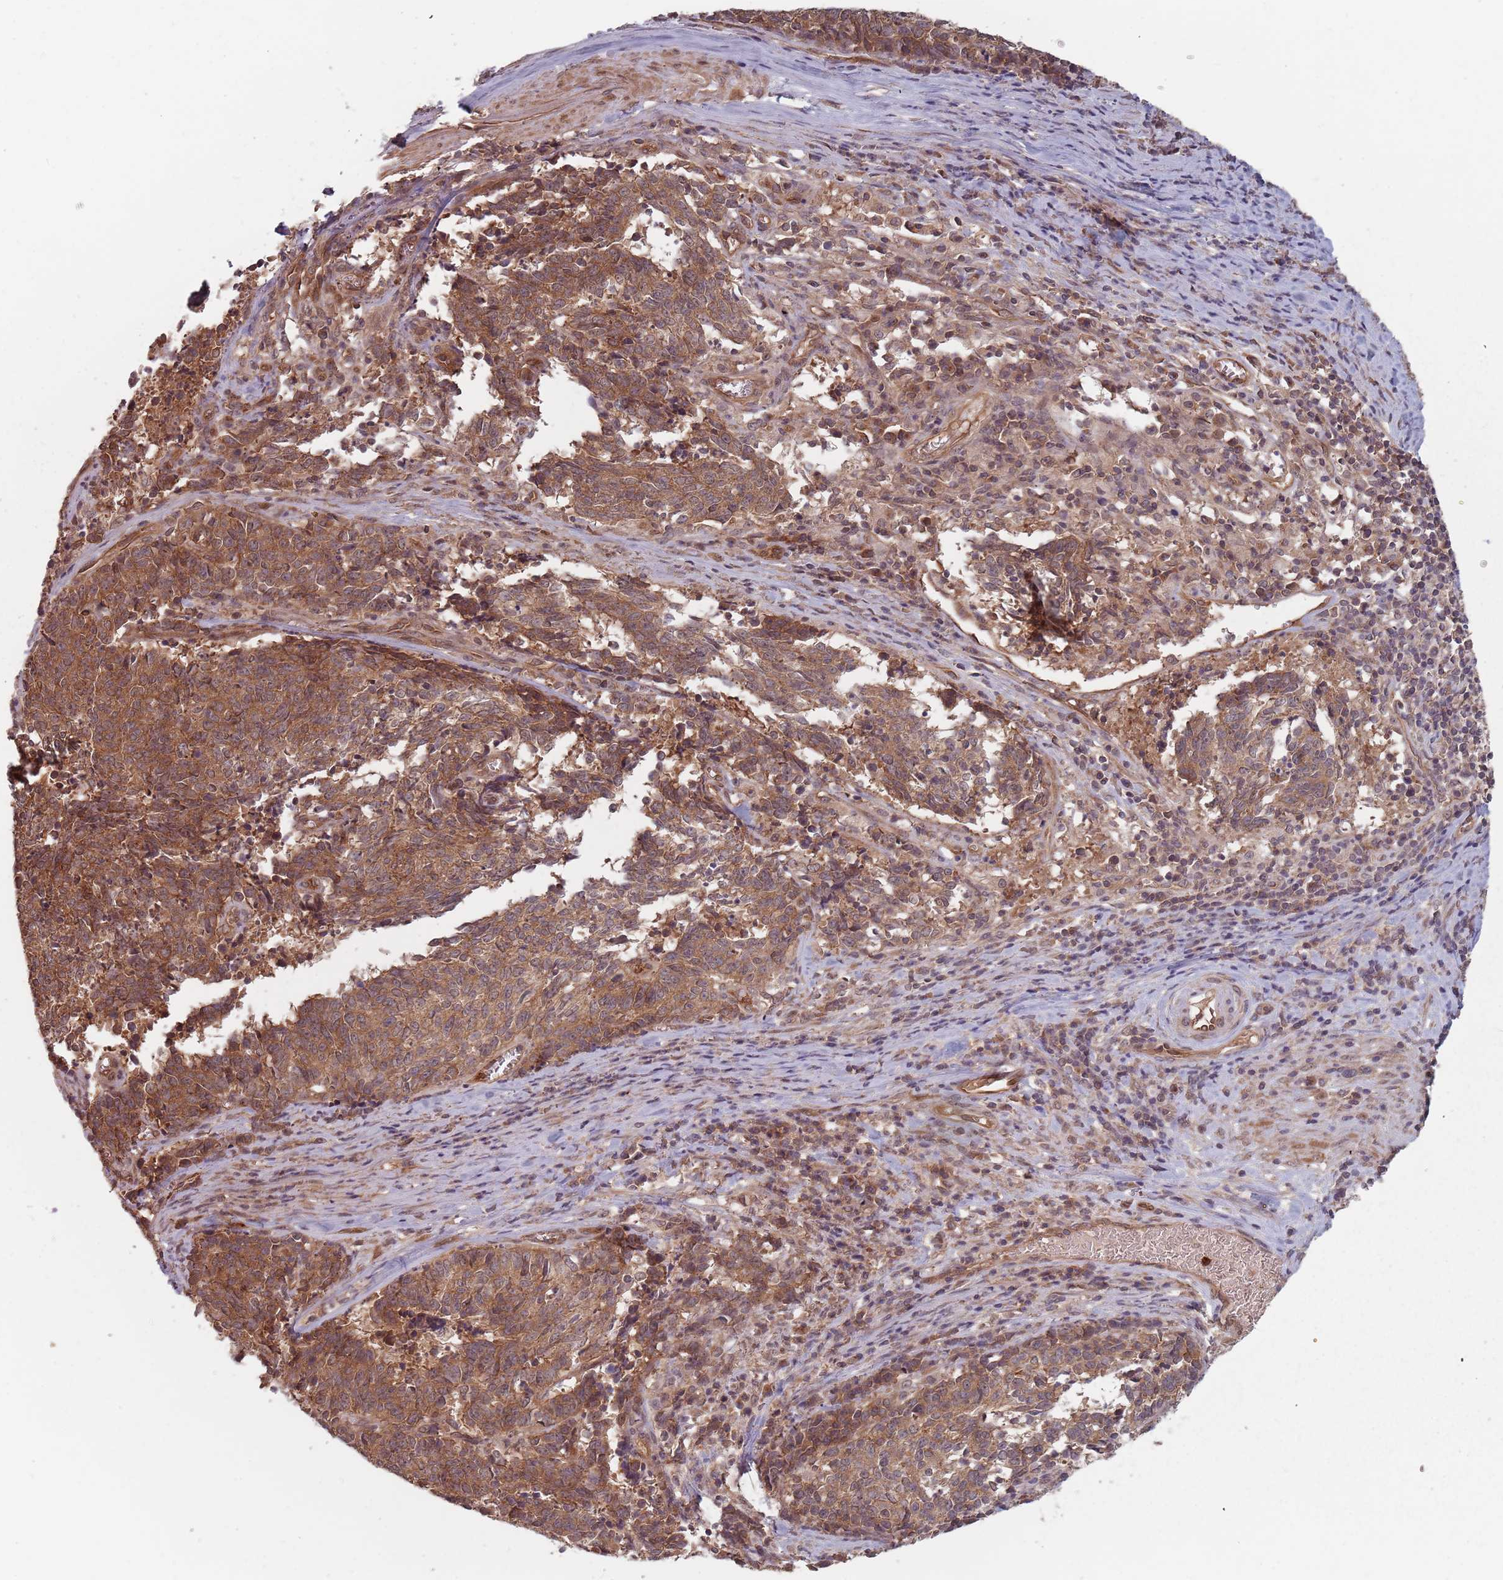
{"staining": {"intensity": "strong", "quantity": ">75%", "location": "cytoplasmic/membranous"}, "tissue": "cervical cancer", "cell_type": "Tumor cells", "image_type": "cancer", "snomed": [{"axis": "morphology", "description": "Squamous cell carcinoma, NOS"}, {"axis": "topography", "description": "Cervix"}], "caption": "High-magnification brightfield microscopy of squamous cell carcinoma (cervical) stained with DAB (3,3'-diaminobenzidine) (brown) and counterstained with hematoxylin (blue). tumor cells exhibit strong cytoplasmic/membranous expression is identified in approximately>75% of cells.", "gene": "C3orf14", "patient": {"sex": "female", "age": 29}}